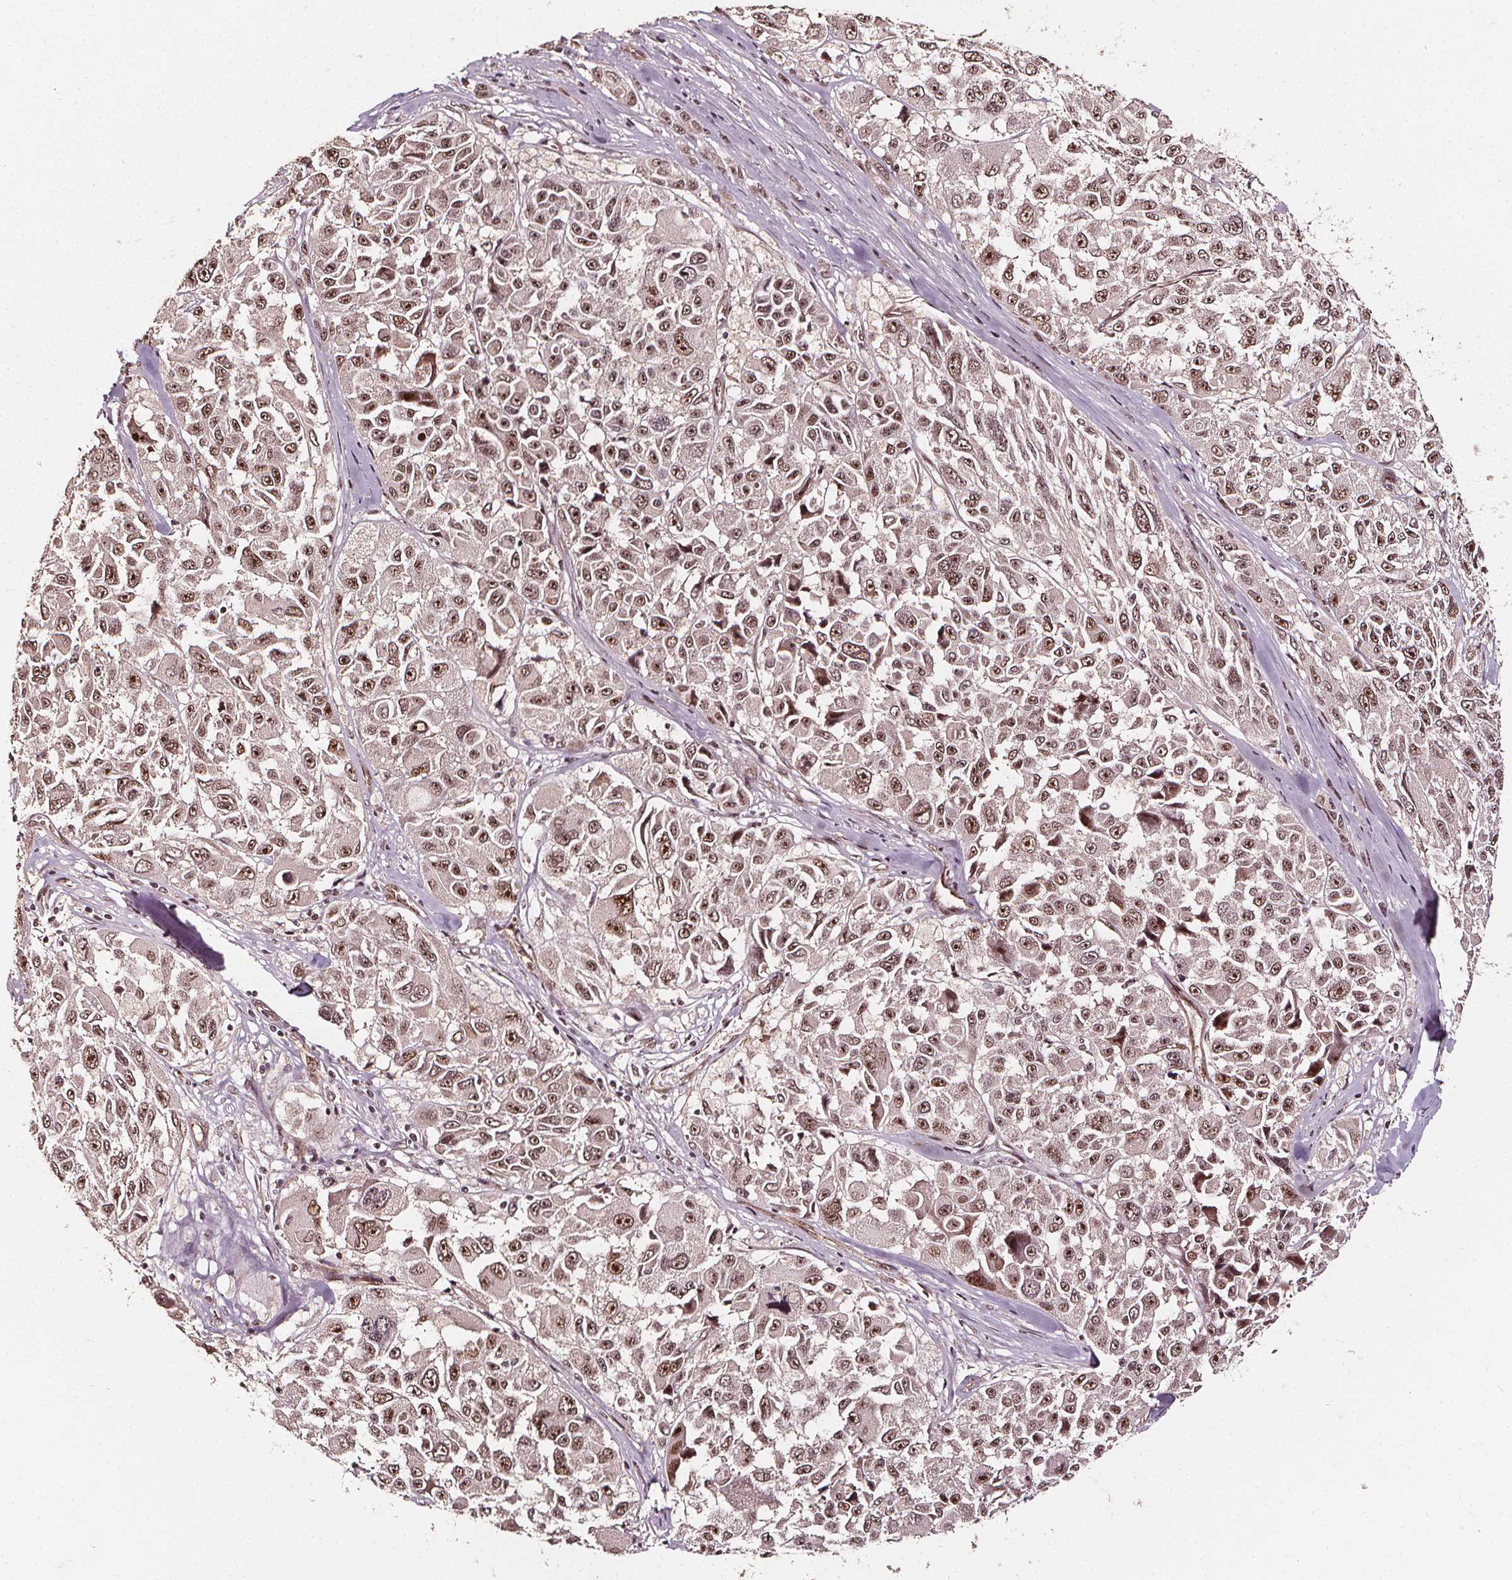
{"staining": {"intensity": "moderate", "quantity": ">75%", "location": "nuclear"}, "tissue": "melanoma", "cell_type": "Tumor cells", "image_type": "cancer", "snomed": [{"axis": "morphology", "description": "Malignant melanoma, NOS"}, {"axis": "topography", "description": "Skin"}], "caption": "A photomicrograph of human melanoma stained for a protein shows moderate nuclear brown staining in tumor cells. (DAB (3,3'-diaminobenzidine) = brown stain, brightfield microscopy at high magnification).", "gene": "EXOSC9", "patient": {"sex": "female", "age": 66}}